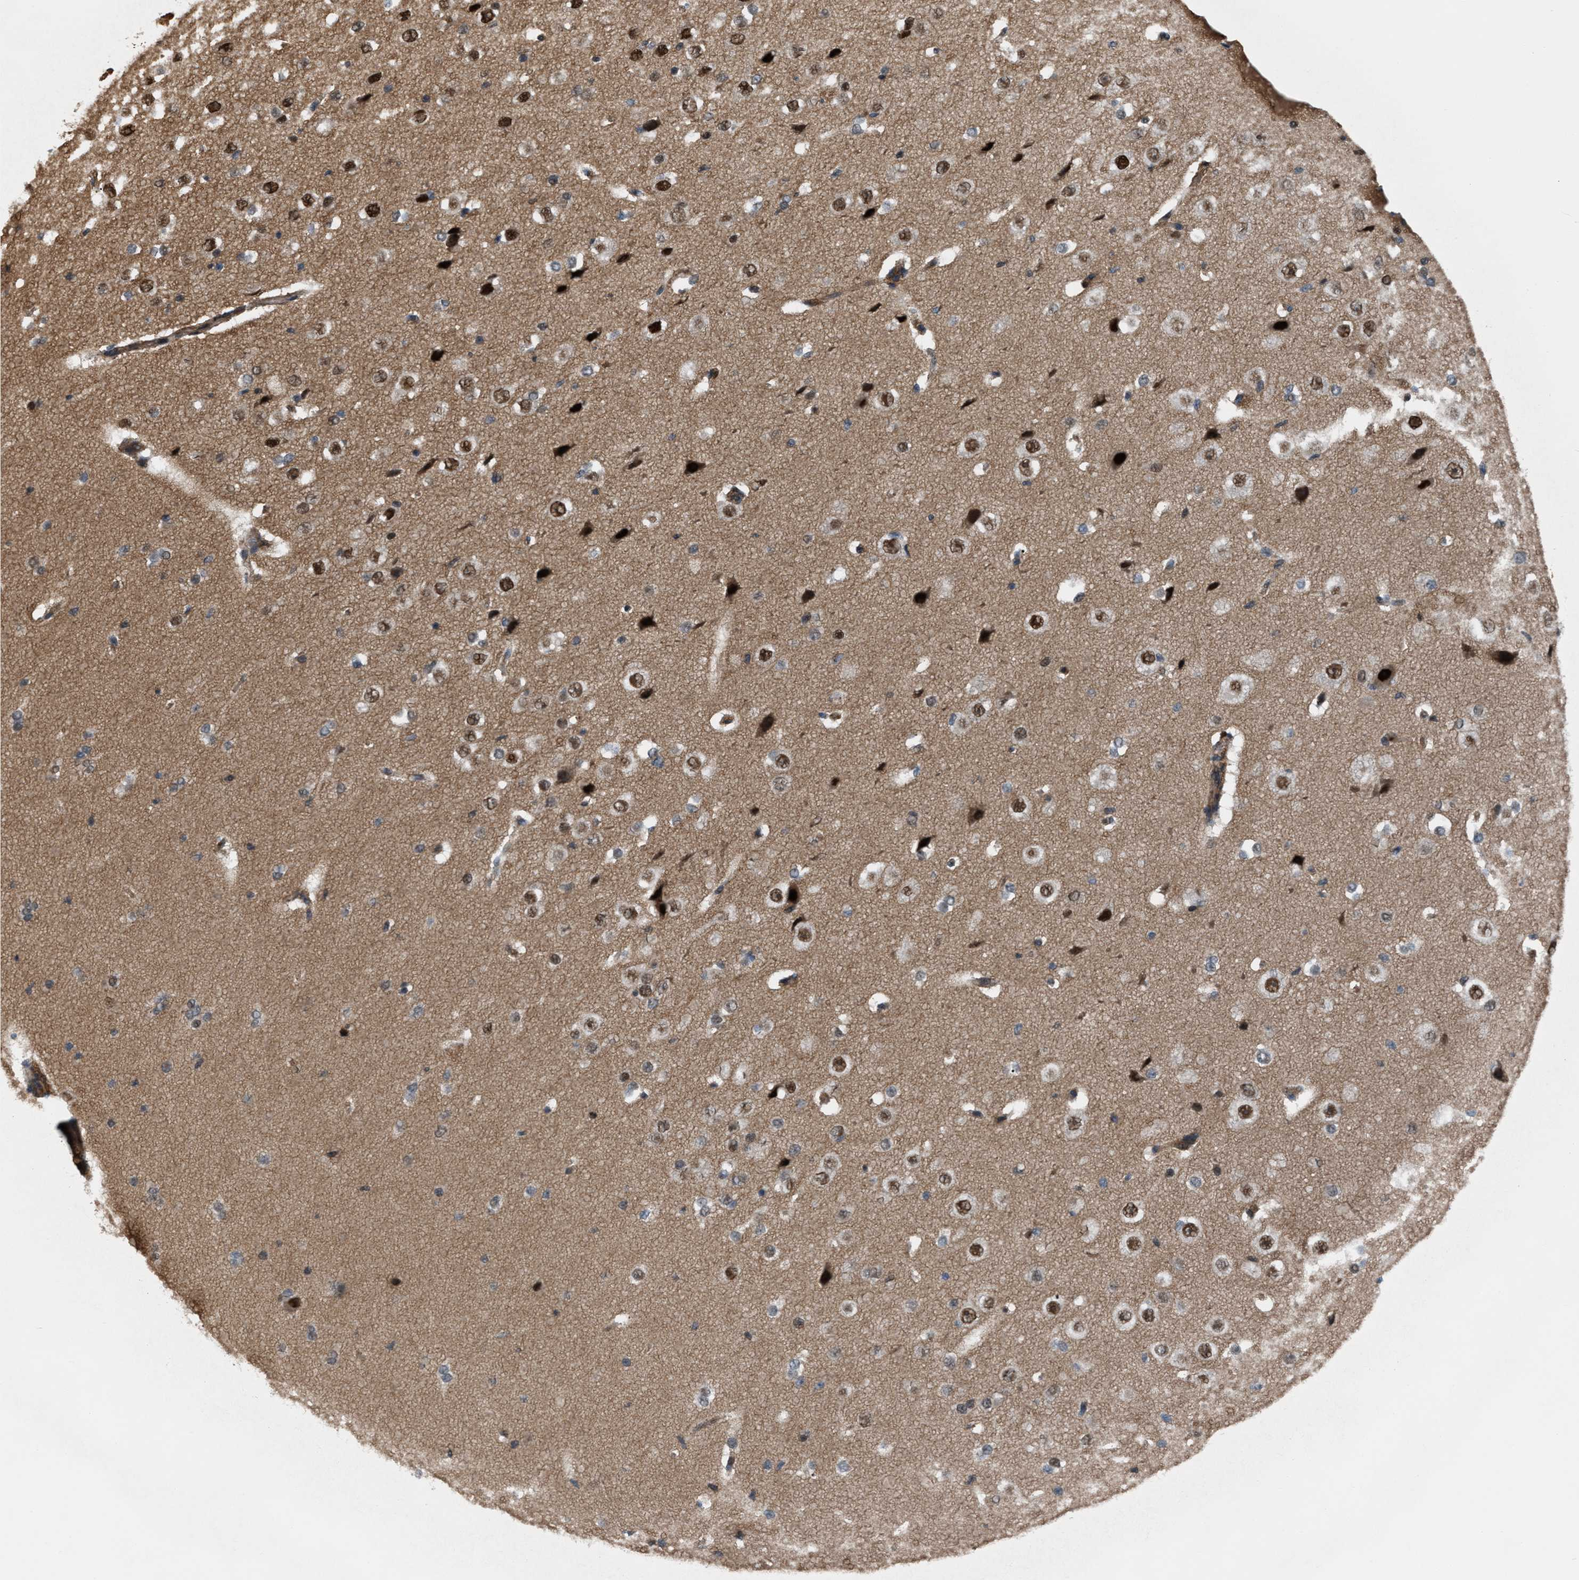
{"staining": {"intensity": "moderate", "quantity": "25%-75%", "location": "cytoplasmic/membranous"}, "tissue": "cerebral cortex", "cell_type": "Endothelial cells", "image_type": "normal", "snomed": [{"axis": "morphology", "description": "Normal tissue, NOS"}, {"axis": "morphology", "description": "Developmental malformation"}, {"axis": "topography", "description": "Cerebral cortex"}], "caption": "Protein staining by immunohistochemistry (IHC) demonstrates moderate cytoplasmic/membranous positivity in about 25%-75% of endothelial cells in unremarkable cerebral cortex.", "gene": "RFFL", "patient": {"sex": "female", "age": 30}}